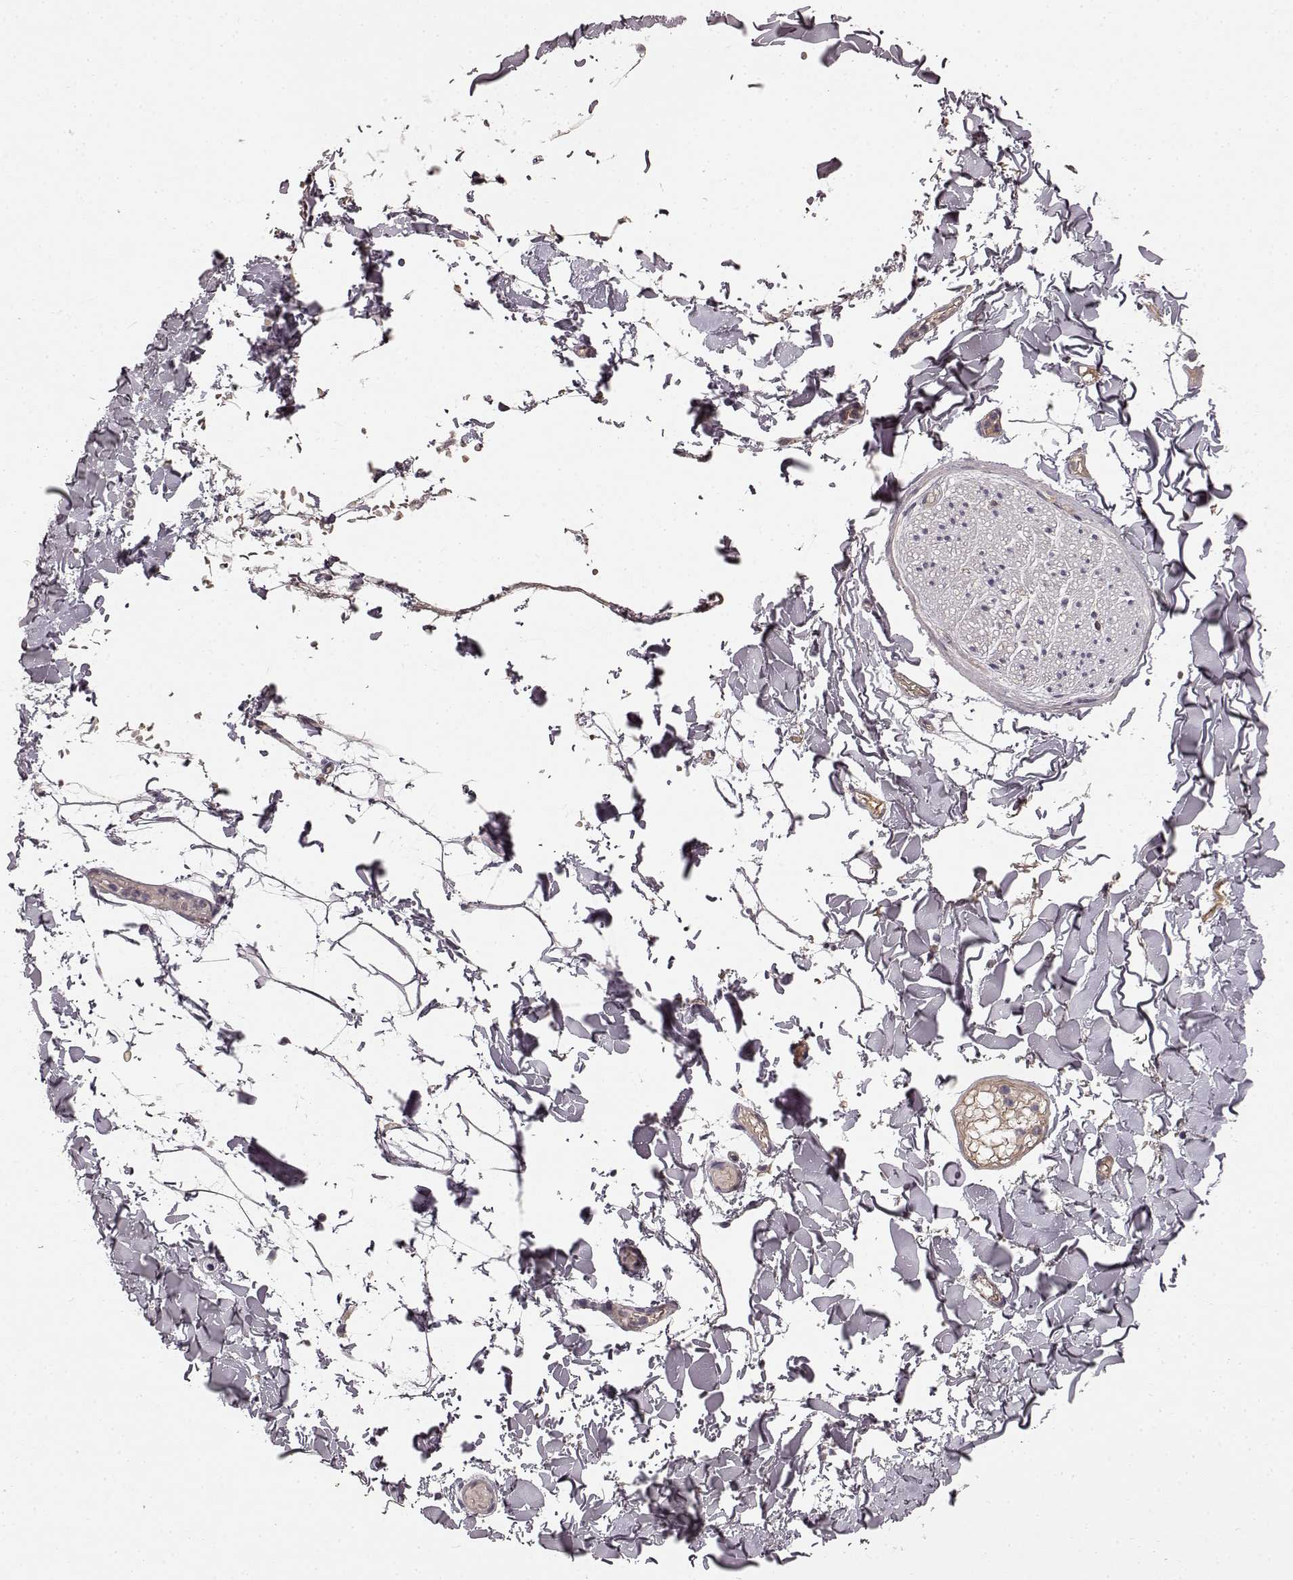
{"staining": {"intensity": "negative", "quantity": "none", "location": "none"}, "tissue": "adipose tissue", "cell_type": "Adipocytes", "image_type": "normal", "snomed": [{"axis": "morphology", "description": "Normal tissue, NOS"}, {"axis": "topography", "description": "Gallbladder"}, {"axis": "topography", "description": "Peripheral nerve tissue"}], "caption": "Normal adipose tissue was stained to show a protein in brown. There is no significant staining in adipocytes.", "gene": "SLC22A18", "patient": {"sex": "female", "age": 45}}